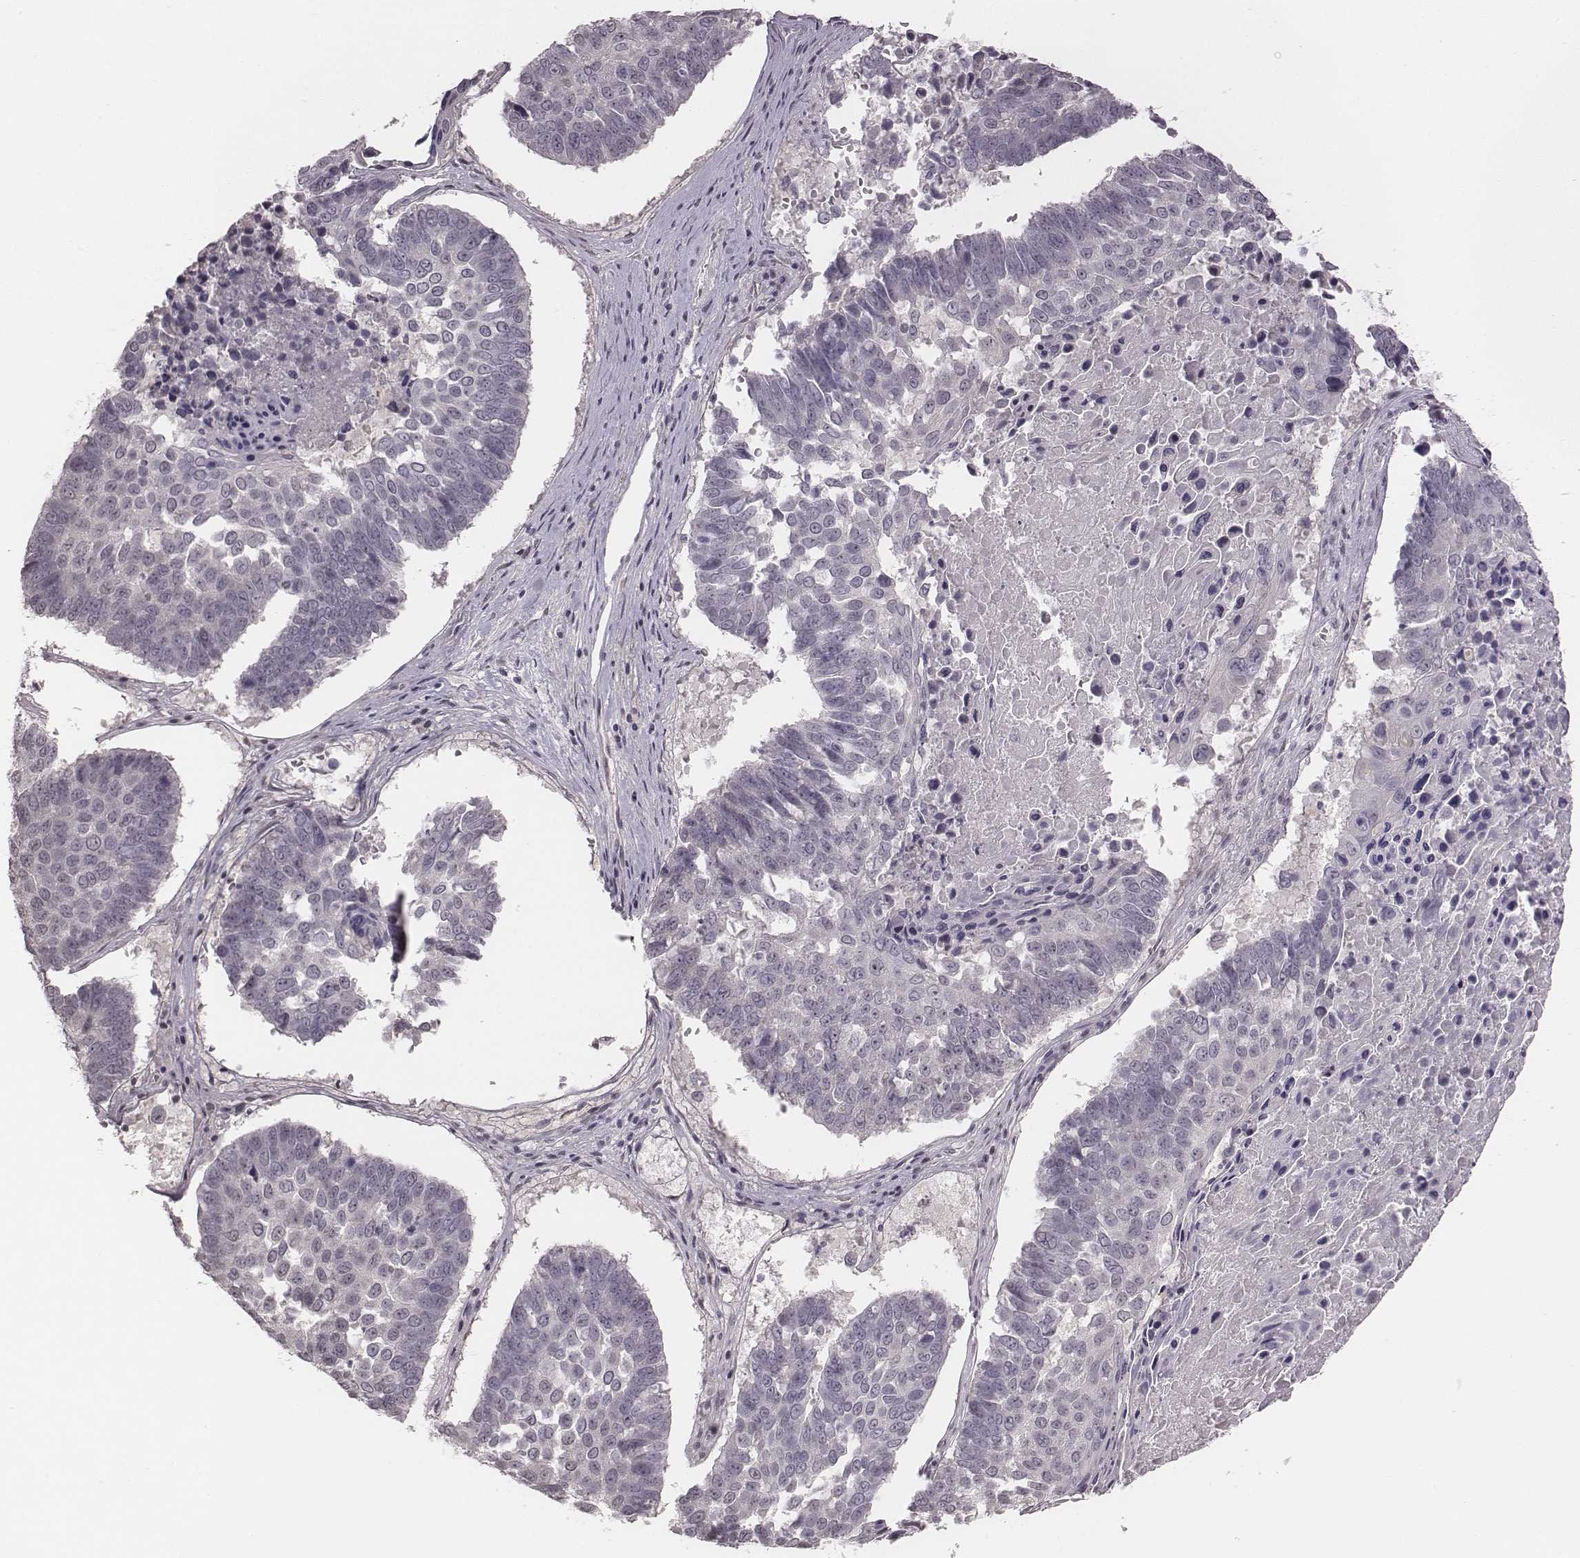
{"staining": {"intensity": "negative", "quantity": "none", "location": "none"}, "tissue": "lung cancer", "cell_type": "Tumor cells", "image_type": "cancer", "snomed": [{"axis": "morphology", "description": "Squamous cell carcinoma, NOS"}, {"axis": "topography", "description": "Lung"}], "caption": "Human lung squamous cell carcinoma stained for a protein using immunohistochemistry displays no positivity in tumor cells.", "gene": "RPGRIP1", "patient": {"sex": "male", "age": 73}}